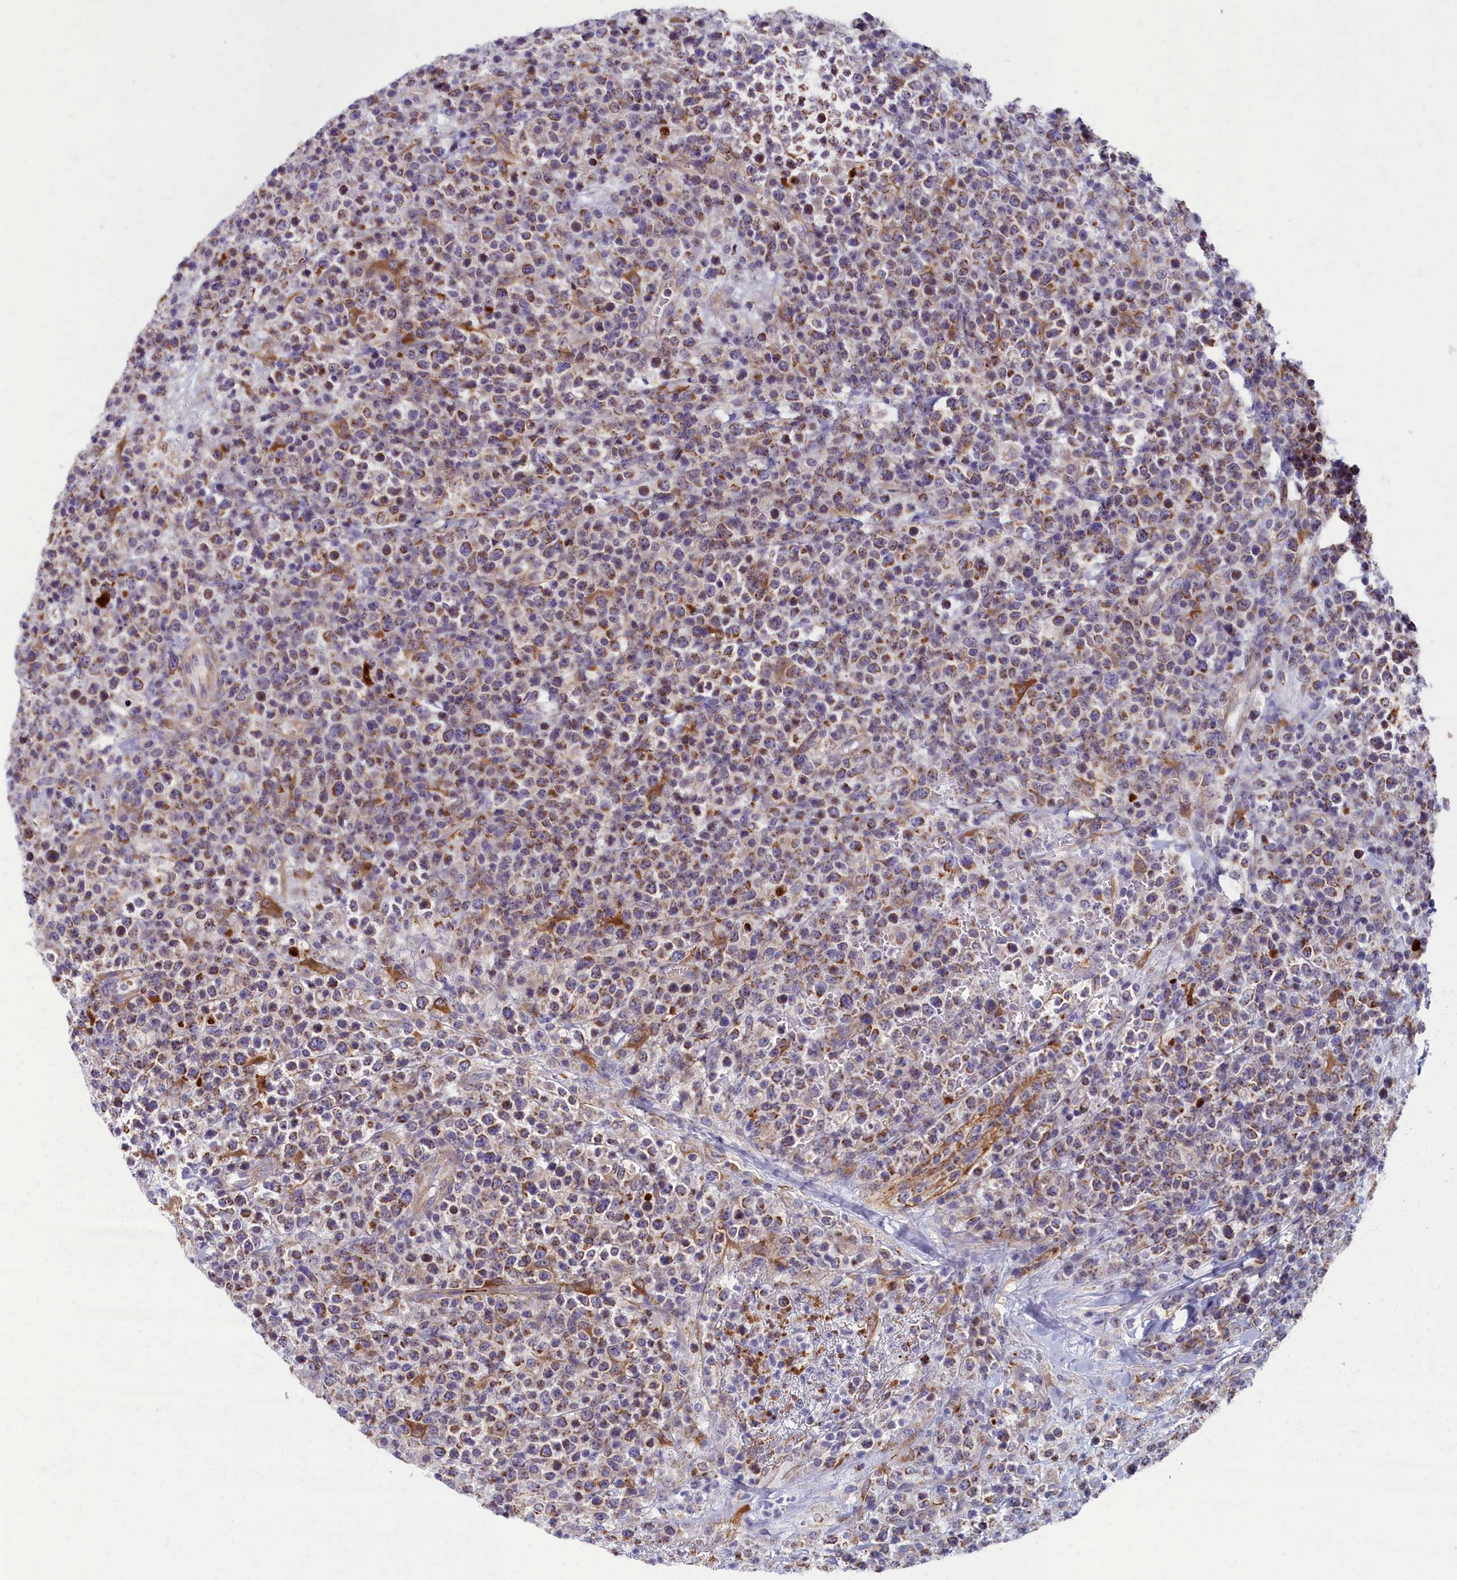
{"staining": {"intensity": "moderate", "quantity": "25%-75%", "location": "cytoplasmic/membranous"}, "tissue": "lymphoma", "cell_type": "Tumor cells", "image_type": "cancer", "snomed": [{"axis": "morphology", "description": "Malignant lymphoma, non-Hodgkin's type, High grade"}, {"axis": "topography", "description": "Colon"}], "caption": "A histopathology image of human lymphoma stained for a protein exhibits moderate cytoplasmic/membranous brown staining in tumor cells.", "gene": "MRPS25", "patient": {"sex": "female", "age": 53}}